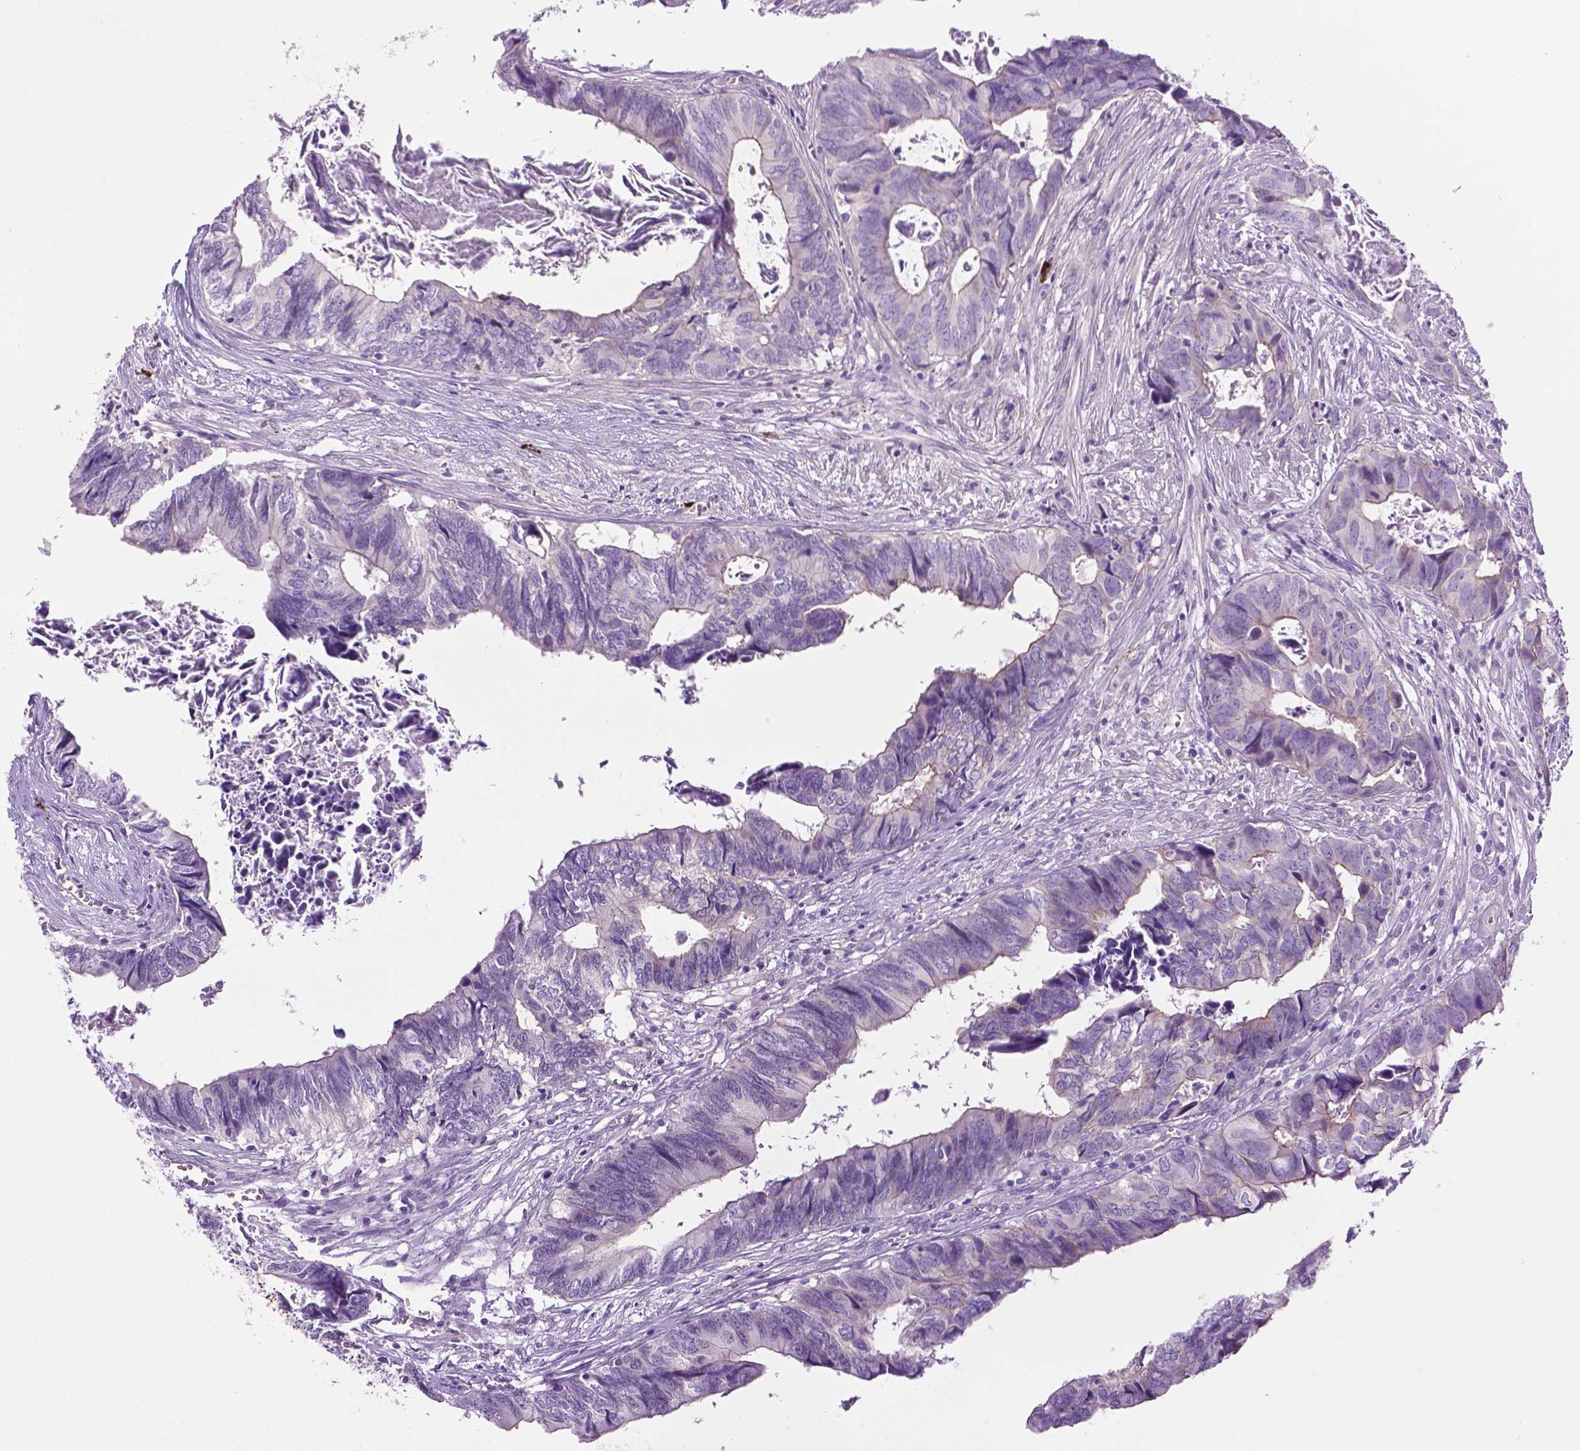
{"staining": {"intensity": "weak", "quantity": "<25%", "location": "cytoplasmic/membranous"}, "tissue": "colorectal cancer", "cell_type": "Tumor cells", "image_type": "cancer", "snomed": [{"axis": "morphology", "description": "Adenocarcinoma, NOS"}, {"axis": "topography", "description": "Colon"}], "caption": "Immunohistochemical staining of colorectal cancer exhibits no significant staining in tumor cells.", "gene": "SPECC1L", "patient": {"sex": "female", "age": 82}}